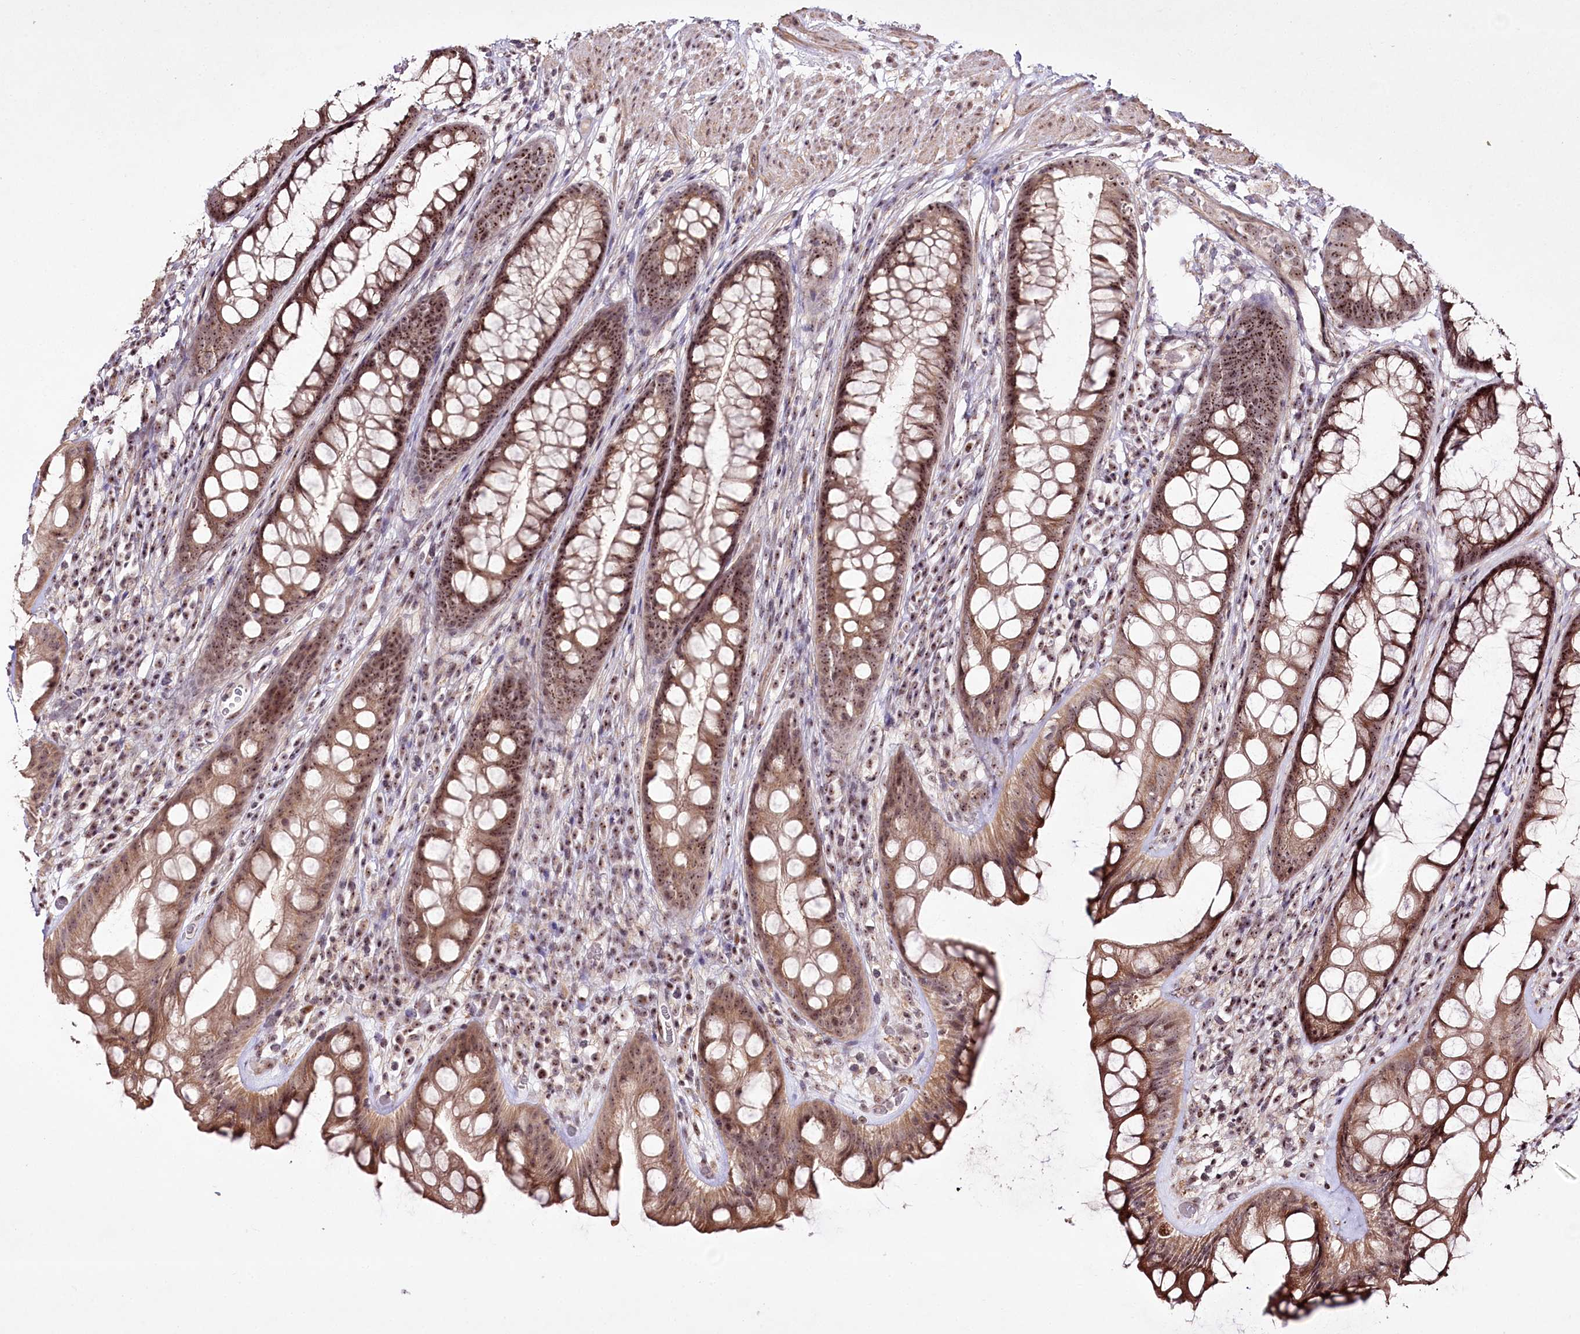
{"staining": {"intensity": "moderate", "quantity": ">75%", "location": "cytoplasmic/membranous,nuclear"}, "tissue": "rectum", "cell_type": "Glandular cells", "image_type": "normal", "snomed": [{"axis": "morphology", "description": "Normal tissue, NOS"}, {"axis": "topography", "description": "Rectum"}], "caption": "Protein expression analysis of normal rectum demonstrates moderate cytoplasmic/membranous,nuclear positivity in approximately >75% of glandular cells.", "gene": "CCDC59", "patient": {"sex": "male", "age": 74}}